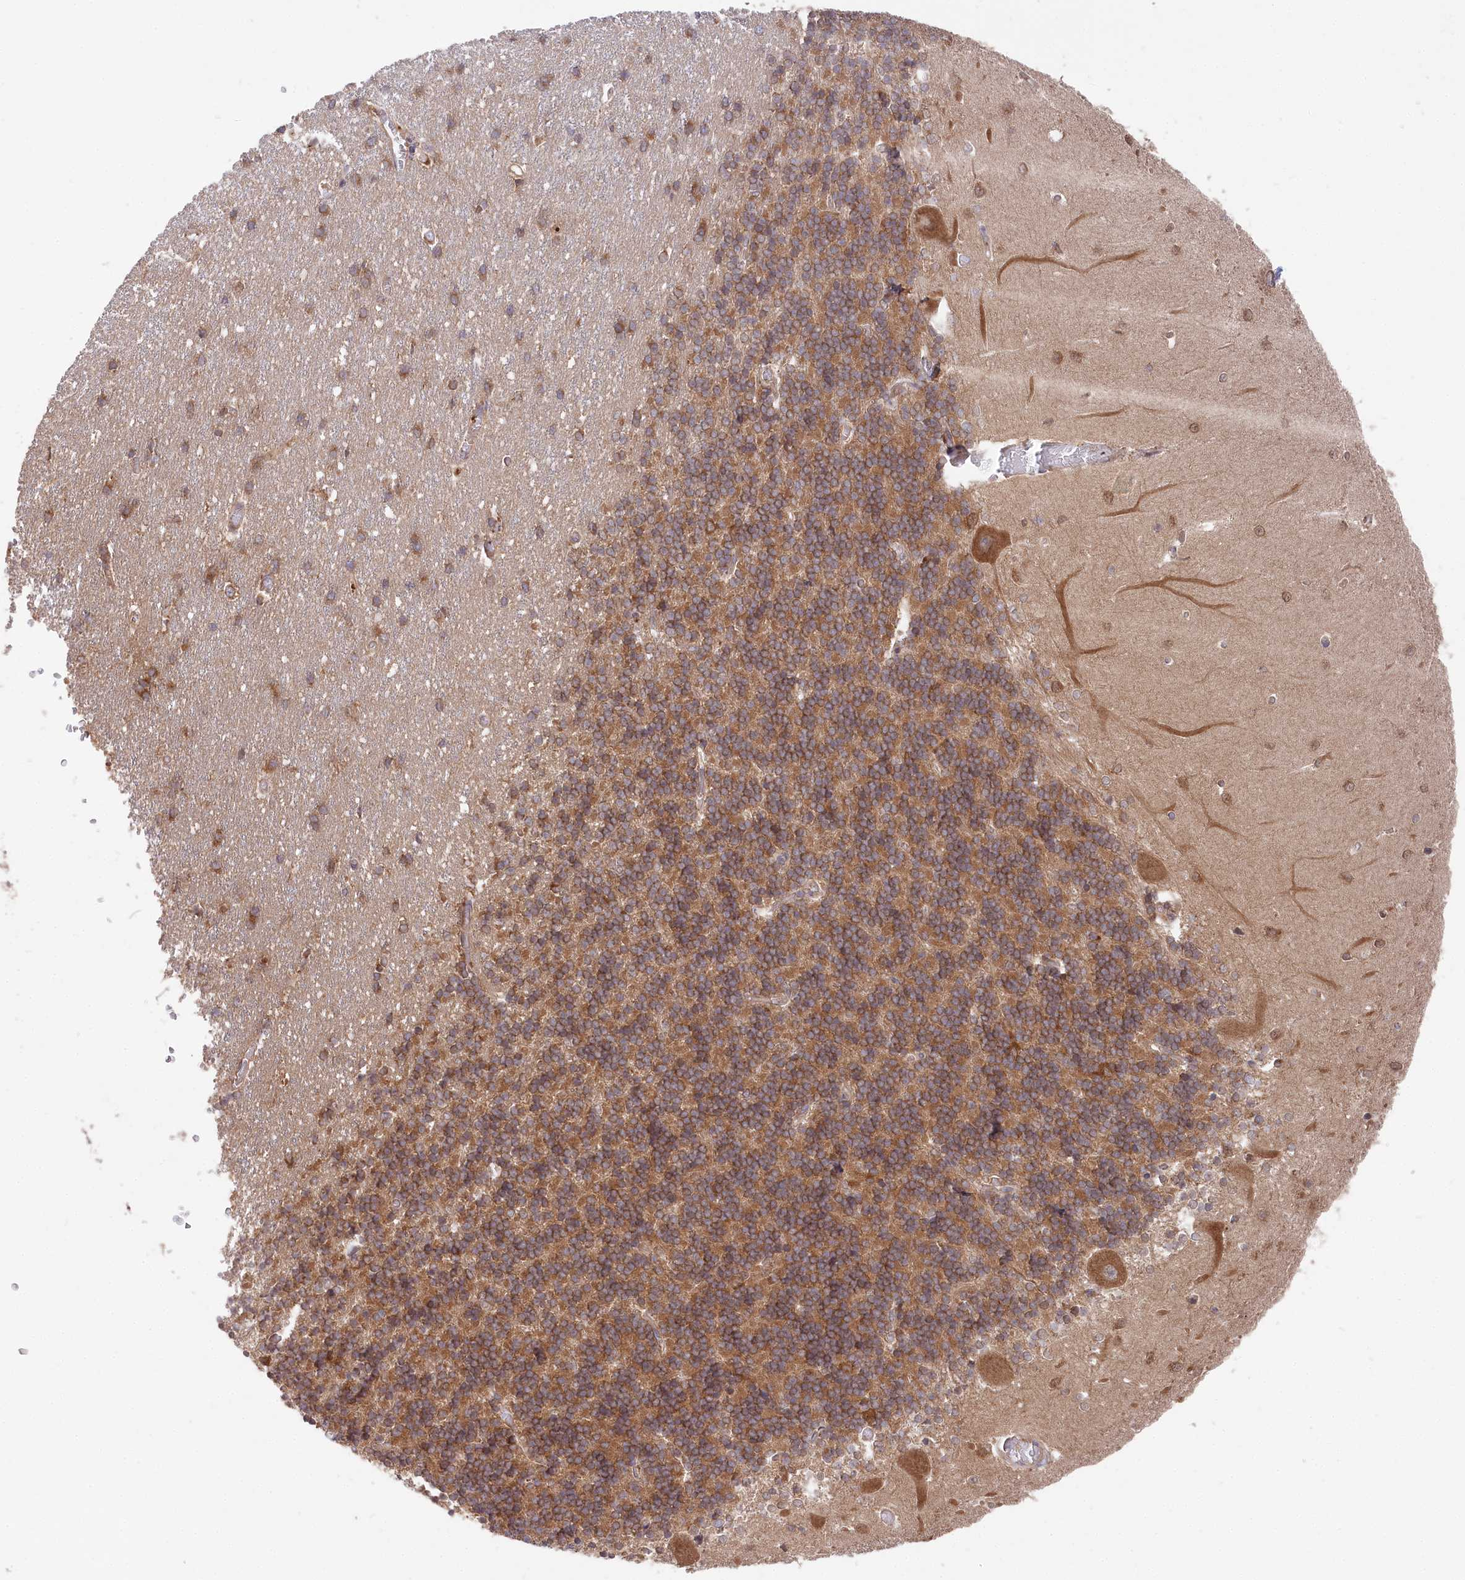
{"staining": {"intensity": "moderate", "quantity": ">75%", "location": "cytoplasmic/membranous"}, "tissue": "cerebellum", "cell_type": "Cells in granular layer", "image_type": "normal", "snomed": [{"axis": "morphology", "description": "Normal tissue, NOS"}, {"axis": "topography", "description": "Cerebellum"}], "caption": "Immunohistochemistry staining of unremarkable cerebellum, which shows medium levels of moderate cytoplasmic/membranous positivity in approximately >75% of cells in granular layer indicating moderate cytoplasmic/membranous protein positivity. The staining was performed using DAB (3,3'-diaminobenzidine) (brown) for protein detection and nuclei were counterstained in hematoxylin (blue).", "gene": "PPP1R21", "patient": {"sex": "male", "age": 37}}